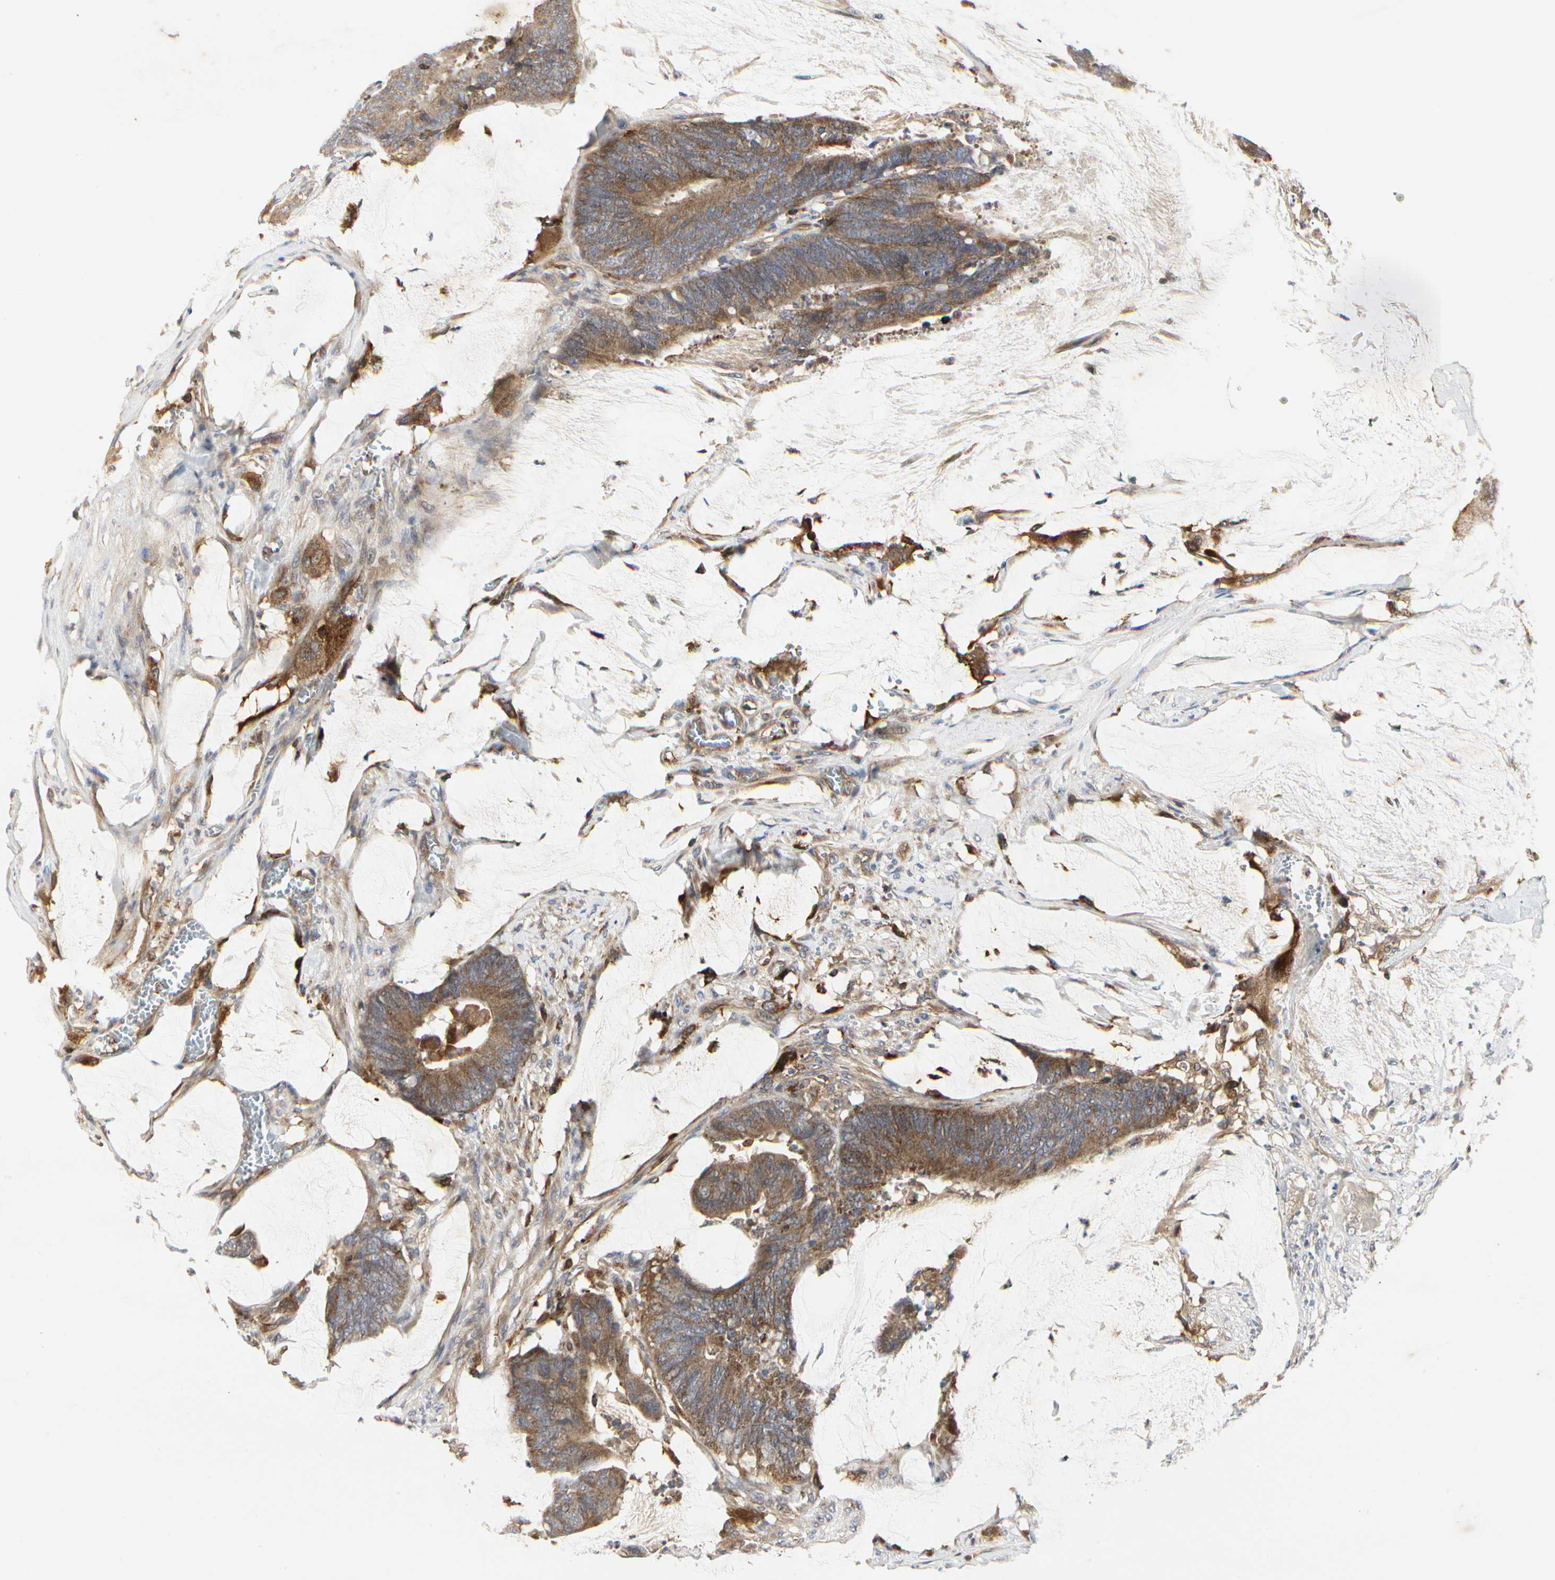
{"staining": {"intensity": "moderate", "quantity": ">75%", "location": "cytoplasmic/membranous"}, "tissue": "colorectal cancer", "cell_type": "Tumor cells", "image_type": "cancer", "snomed": [{"axis": "morphology", "description": "Adenocarcinoma, NOS"}, {"axis": "topography", "description": "Rectum"}], "caption": "Human adenocarcinoma (colorectal) stained with a brown dye shows moderate cytoplasmic/membranous positive expression in approximately >75% of tumor cells.", "gene": "NAPG", "patient": {"sex": "female", "age": 66}}